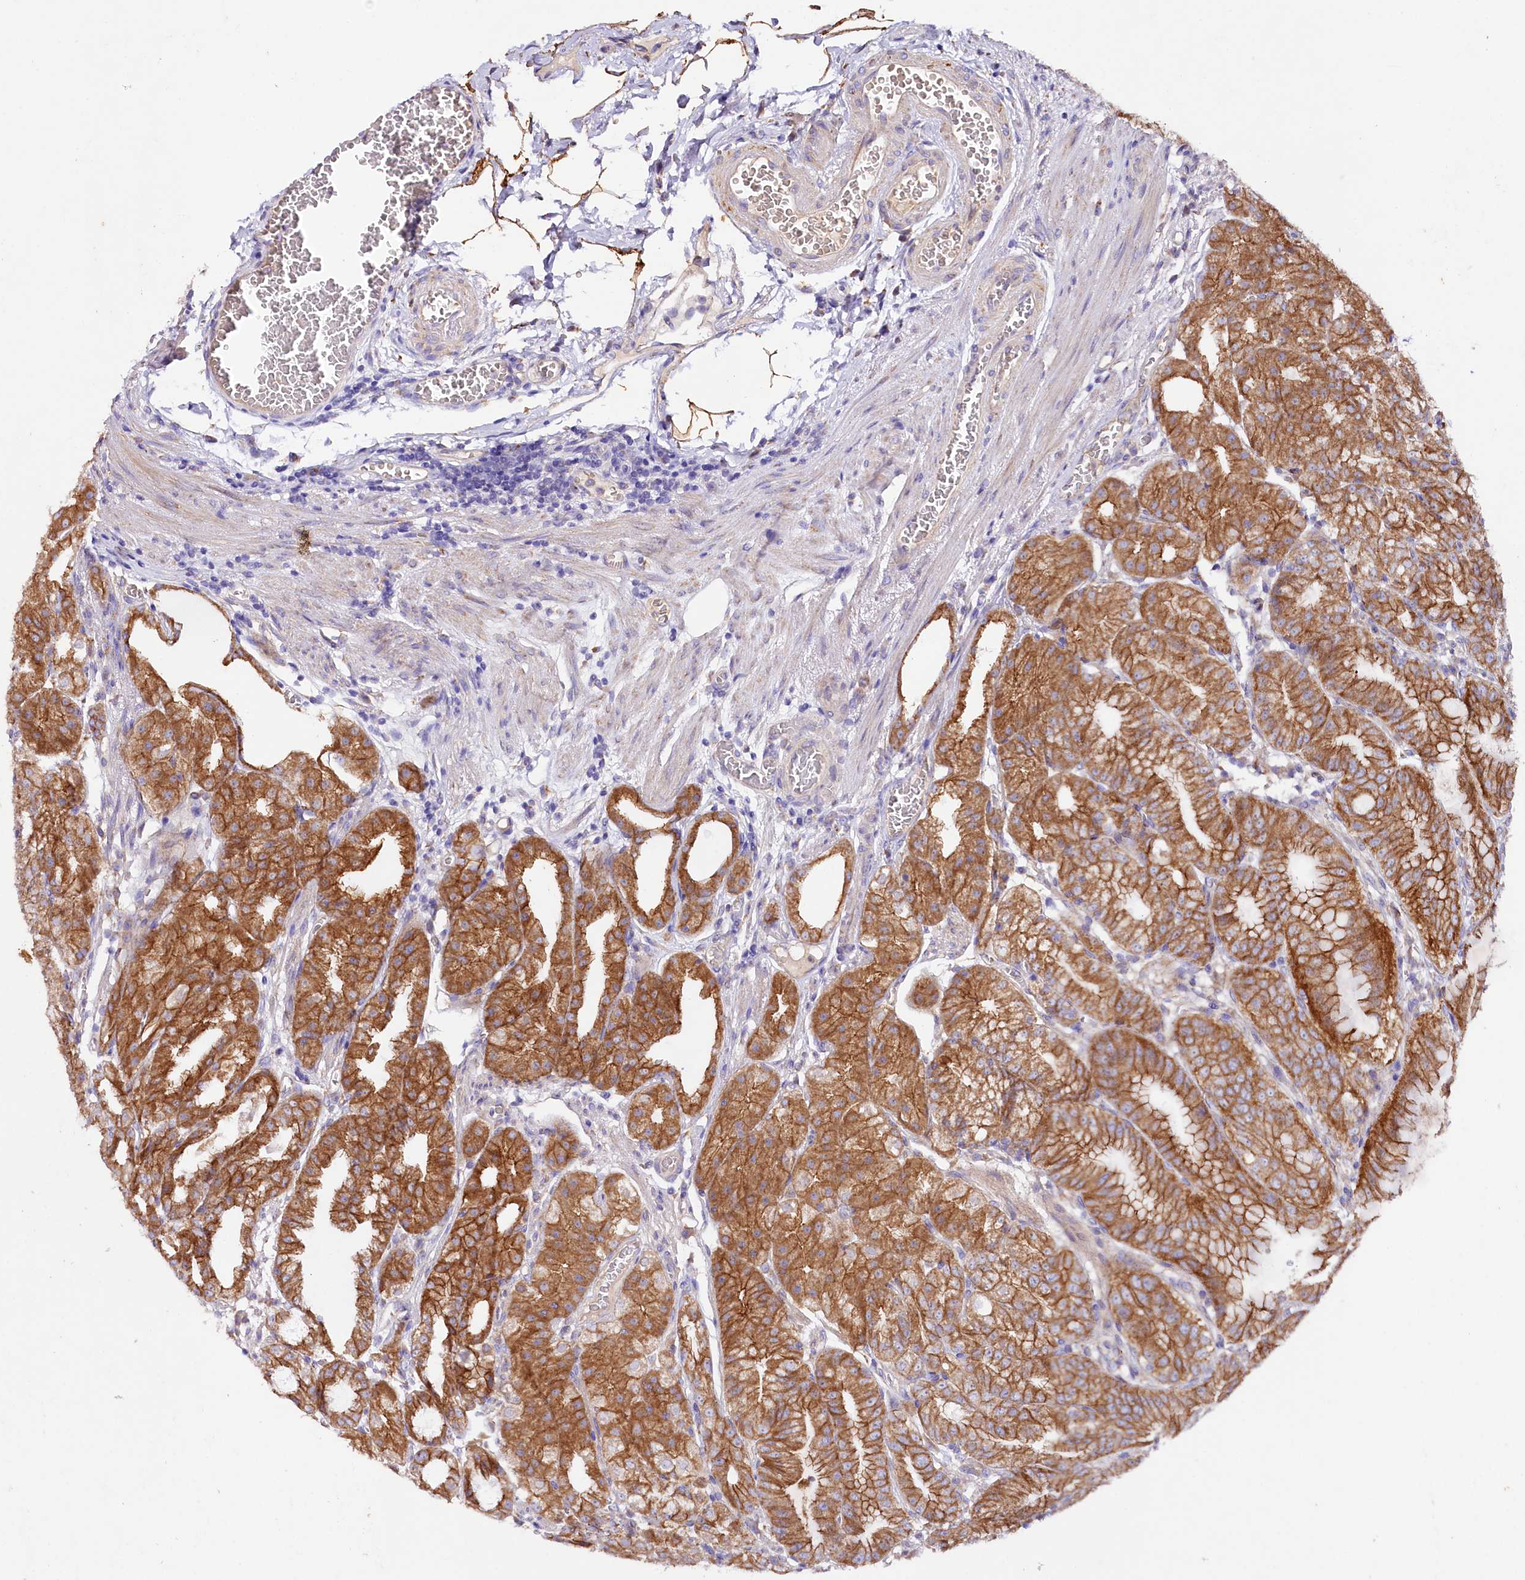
{"staining": {"intensity": "strong", "quantity": ">75%", "location": "cytoplasmic/membranous"}, "tissue": "stomach", "cell_type": "Glandular cells", "image_type": "normal", "snomed": [{"axis": "morphology", "description": "Normal tissue, NOS"}, {"axis": "topography", "description": "Stomach, upper"}, {"axis": "topography", "description": "Stomach, lower"}], "caption": "A high amount of strong cytoplasmic/membranous positivity is identified in about >75% of glandular cells in benign stomach.", "gene": "SACM1L", "patient": {"sex": "male", "age": 71}}